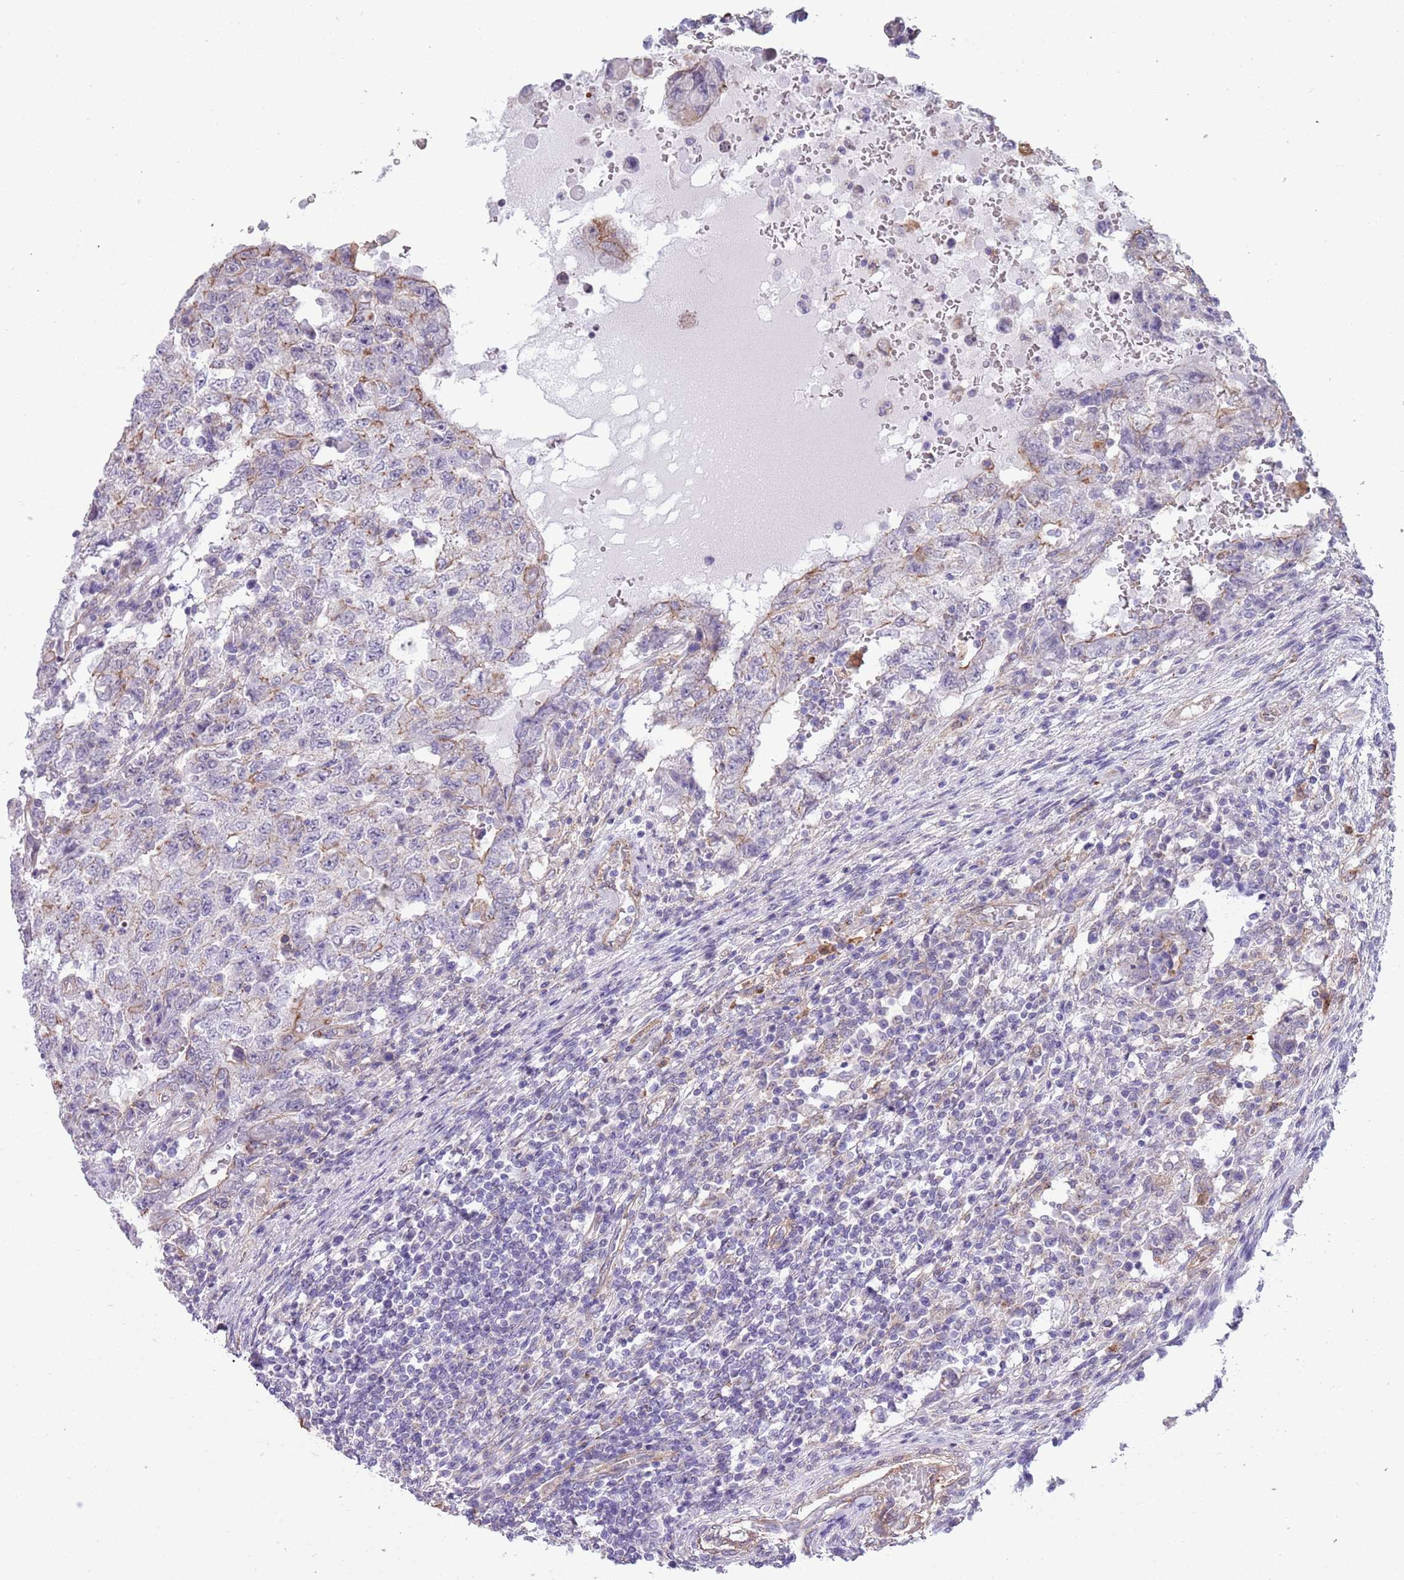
{"staining": {"intensity": "weak", "quantity": "<25%", "location": "cytoplasmic/membranous"}, "tissue": "testis cancer", "cell_type": "Tumor cells", "image_type": "cancer", "snomed": [{"axis": "morphology", "description": "Carcinoma, Embryonal, NOS"}, {"axis": "topography", "description": "Testis"}], "caption": "Immunohistochemistry (IHC) of human testis cancer reveals no staining in tumor cells. (DAB IHC visualized using brightfield microscopy, high magnification).", "gene": "CREBZF", "patient": {"sex": "male", "age": 26}}